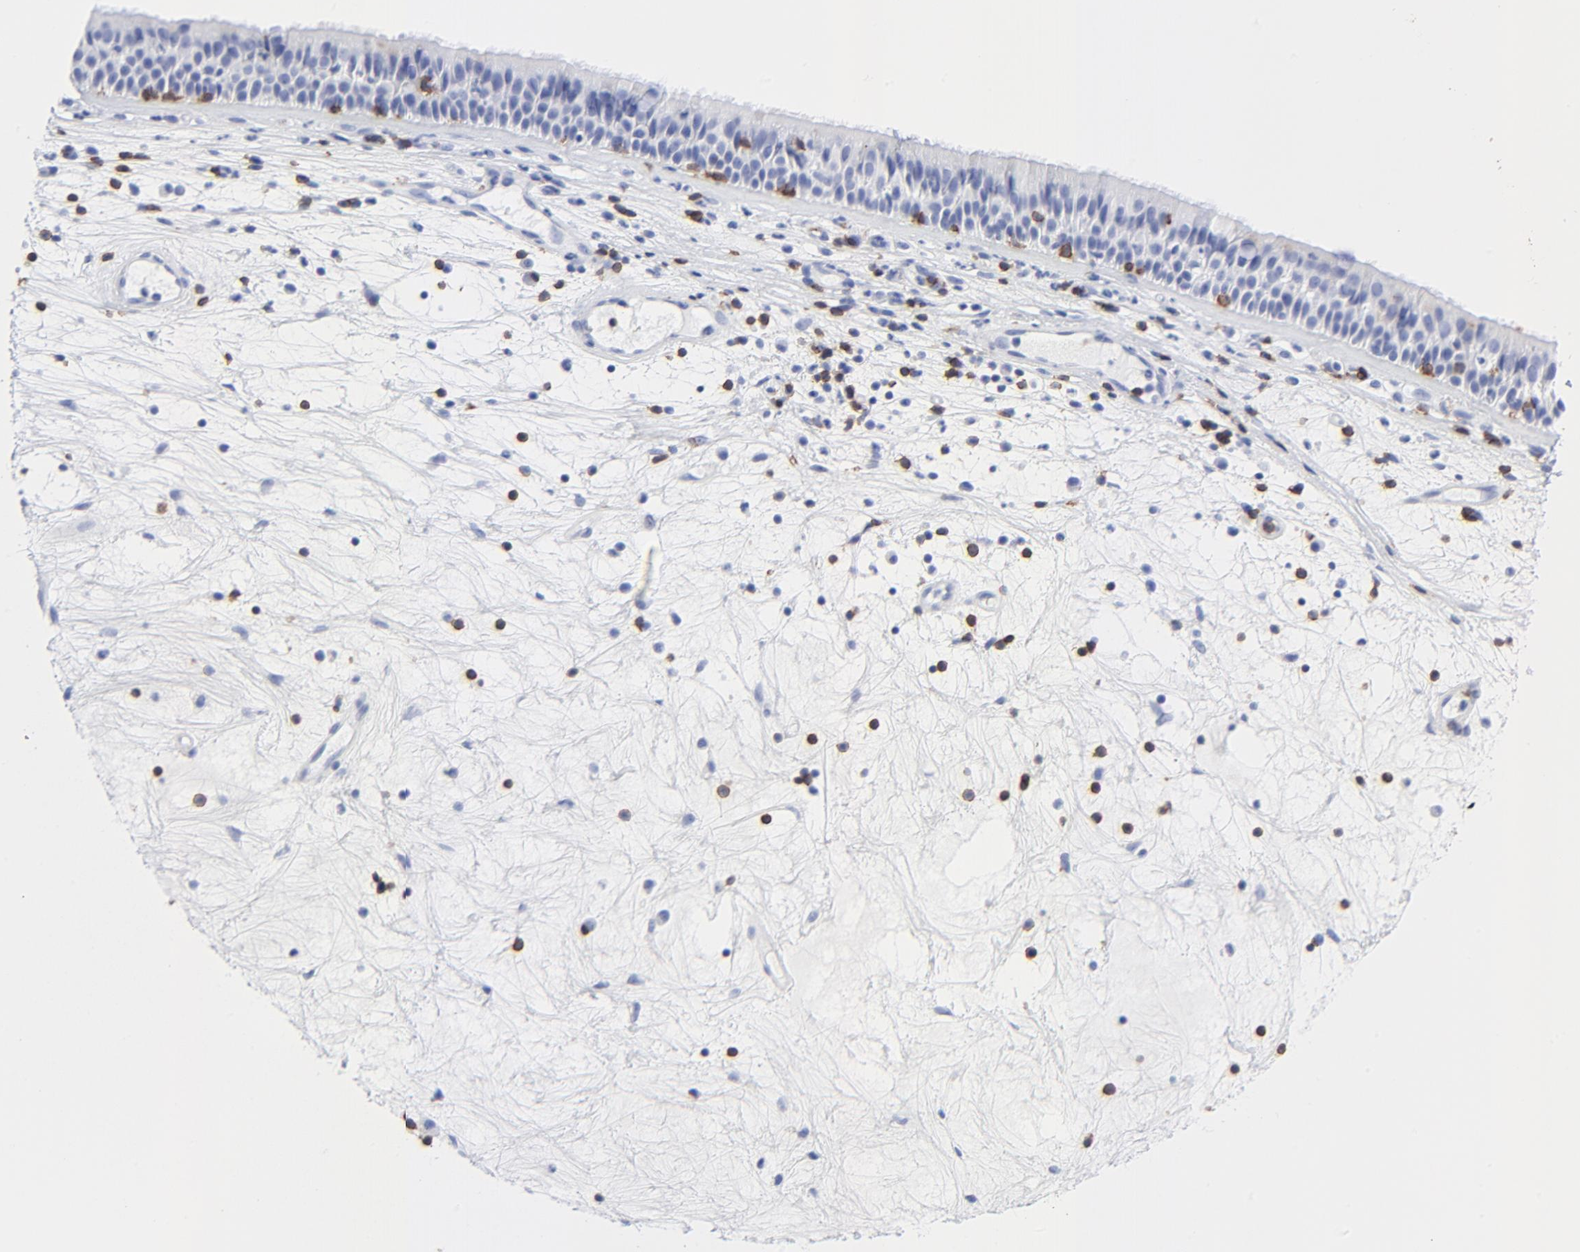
{"staining": {"intensity": "negative", "quantity": "none", "location": "none"}, "tissue": "nasopharynx", "cell_type": "Respiratory epithelial cells", "image_type": "normal", "snomed": [{"axis": "morphology", "description": "Normal tissue, NOS"}, {"axis": "topography", "description": "Nasopharynx"}], "caption": "An immunohistochemistry (IHC) histopathology image of normal nasopharynx is shown. There is no staining in respiratory epithelial cells of nasopharynx. Brightfield microscopy of IHC stained with DAB (brown) and hematoxylin (blue), captured at high magnification.", "gene": "LCK", "patient": {"sex": "female", "age": 78}}